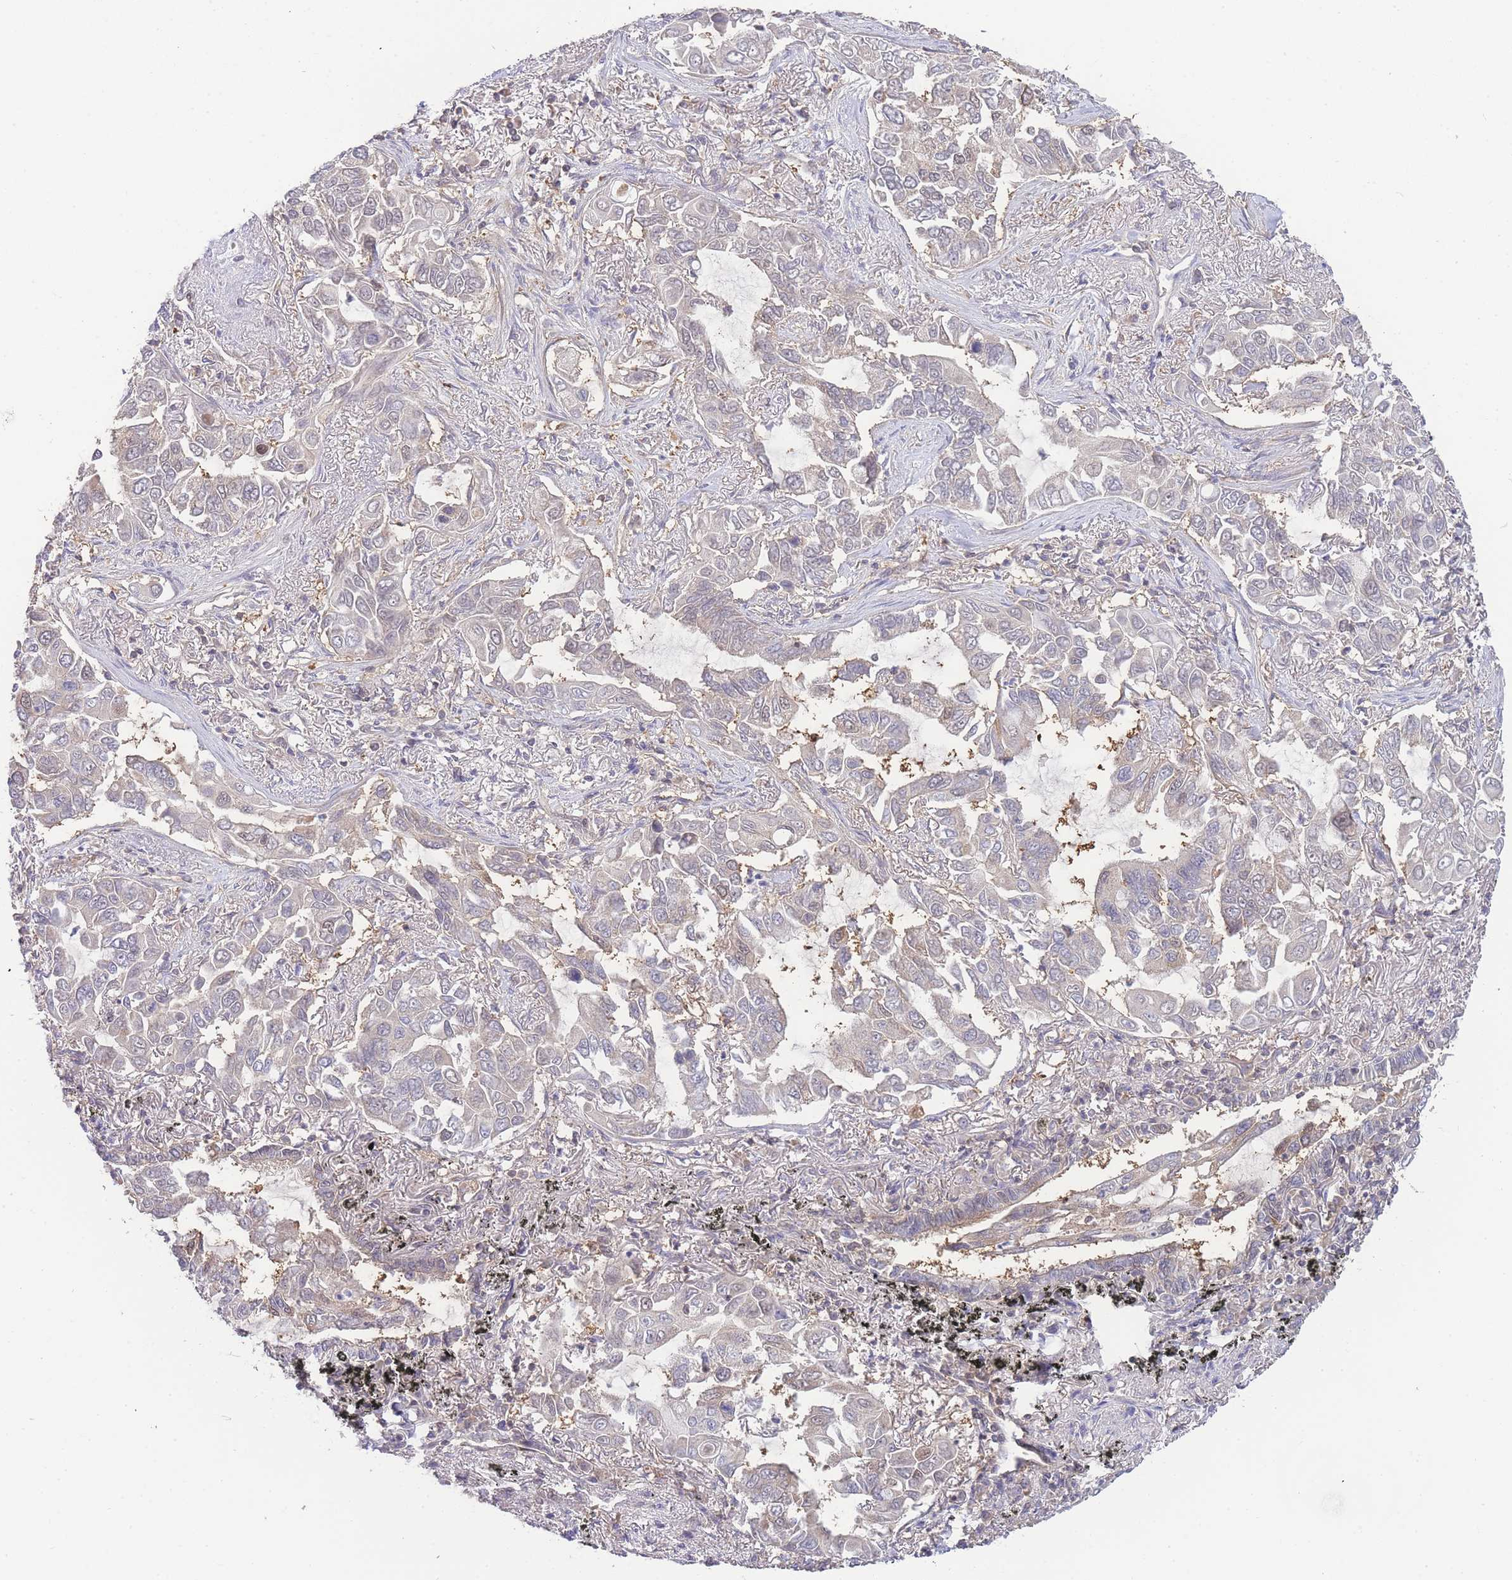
{"staining": {"intensity": "moderate", "quantity": "<25%", "location": "cytoplasmic/membranous,nuclear"}, "tissue": "lung cancer", "cell_type": "Tumor cells", "image_type": "cancer", "snomed": [{"axis": "morphology", "description": "Adenocarcinoma, NOS"}, {"axis": "topography", "description": "Lung"}], "caption": "Lung cancer (adenocarcinoma) stained with a brown dye reveals moderate cytoplasmic/membranous and nuclear positive expression in approximately <25% of tumor cells.", "gene": "KIAA1191", "patient": {"sex": "male", "age": 64}}